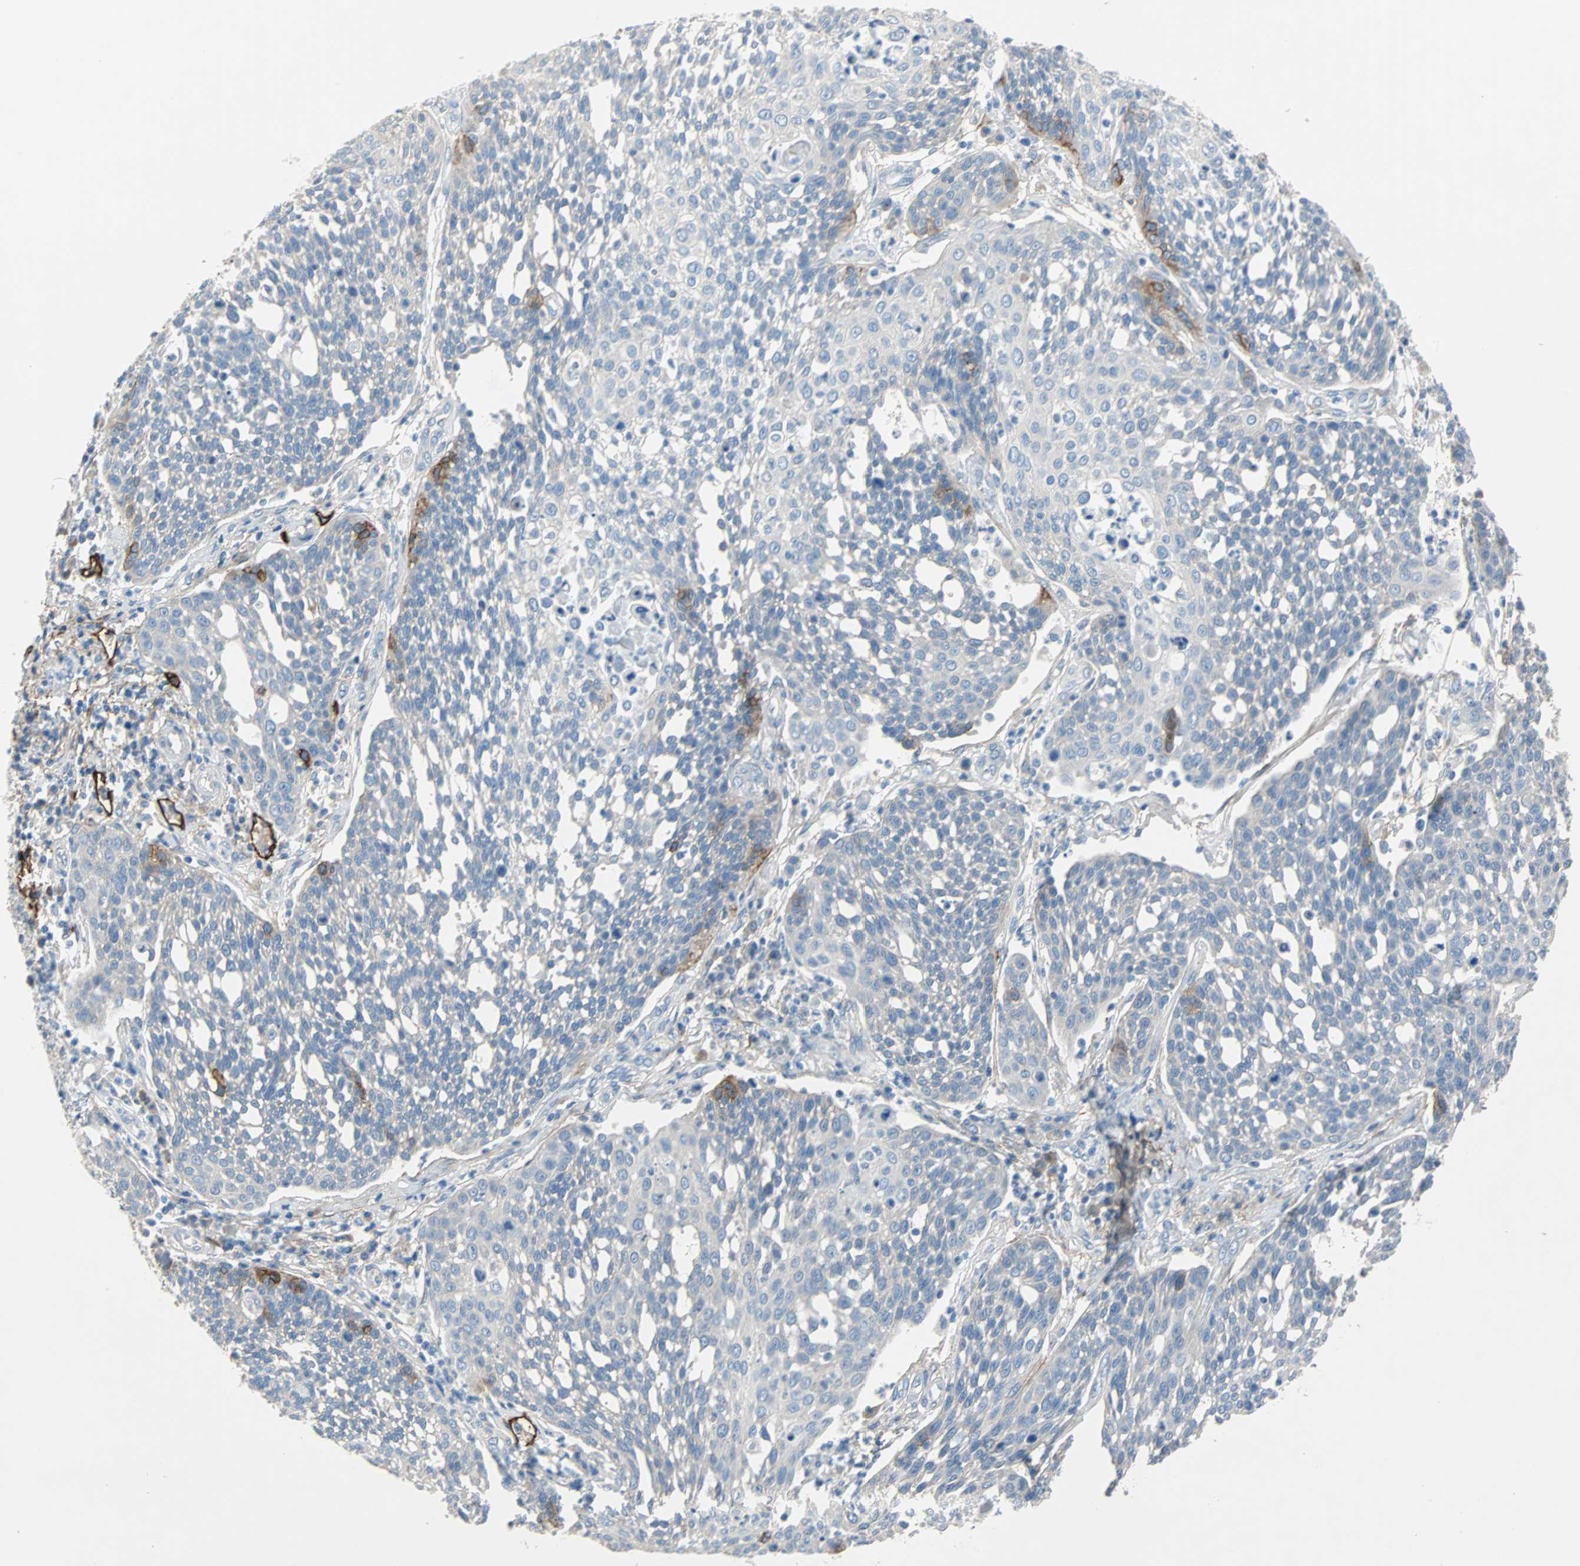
{"staining": {"intensity": "moderate", "quantity": "<25%", "location": "cytoplasmic/membranous"}, "tissue": "cervical cancer", "cell_type": "Tumor cells", "image_type": "cancer", "snomed": [{"axis": "morphology", "description": "Squamous cell carcinoma, NOS"}, {"axis": "topography", "description": "Cervix"}], "caption": "Brown immunohistochemical staining in cervical cancer shows moderate cytoplasmic/membranous positivity in approximately <25% of tumor cells. The protein is shown in brown color, while the nuclei are stained blue.", "gene": "PDPN", "patient": {"sex": "female", "age": 34}}